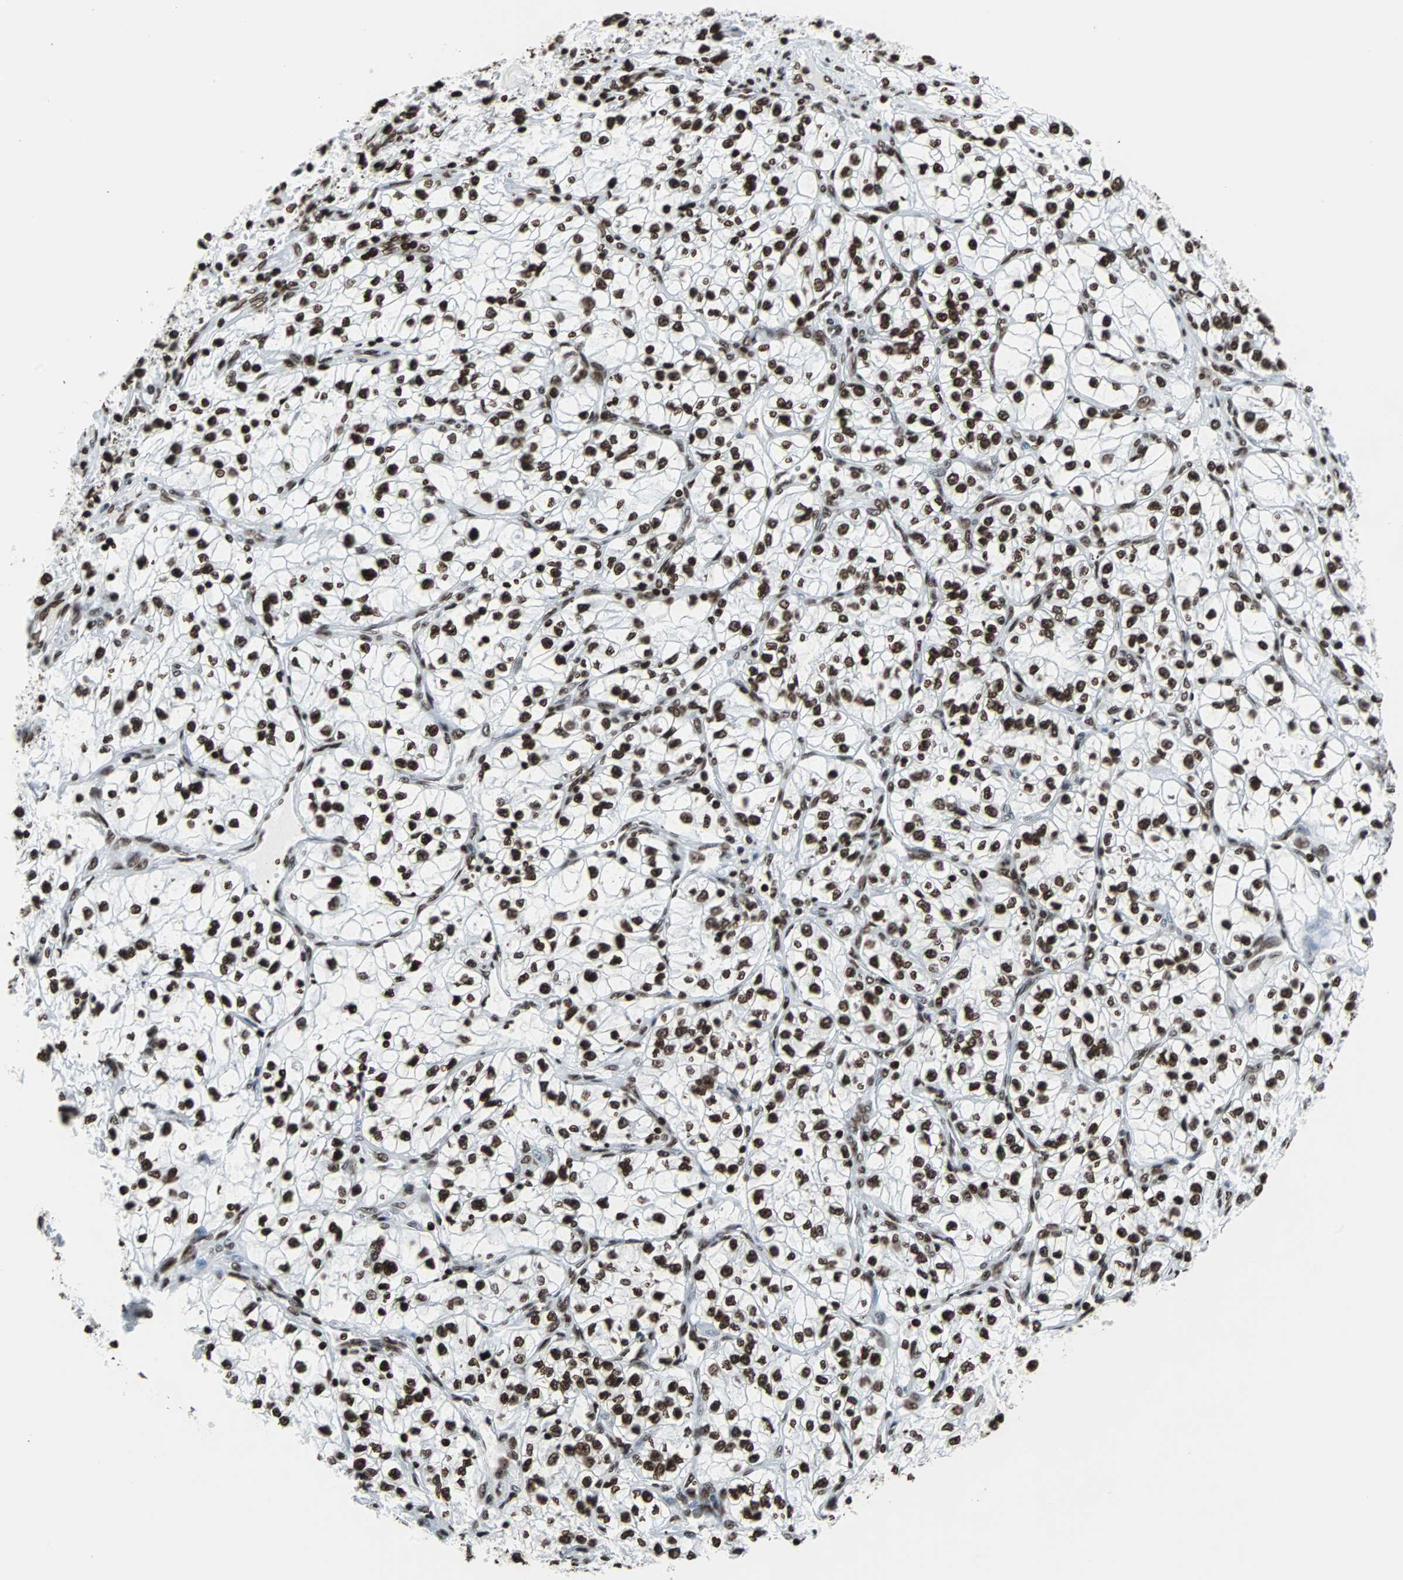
{"staining": {"intensity": "strong", "quantity": ">75%", "location": "nuclear"}, "tissue": "renal cancer", "cell_type": "Tumor cells", "image_type": "cancer", "snomed": [{"axis": "morphology", "description": "Adenocarcinoma, NOS"}, {"axis": "topography", "description": "Kidney"}], "caption": "Approximately >75% of tumor cells in human renal cancer (adenocarcinoma) show strong nuclear protein expression as visualized by brown immunohistochemical staining.", "gene": "H2BC18", "patient": {"sex": "female", "age": 57}}